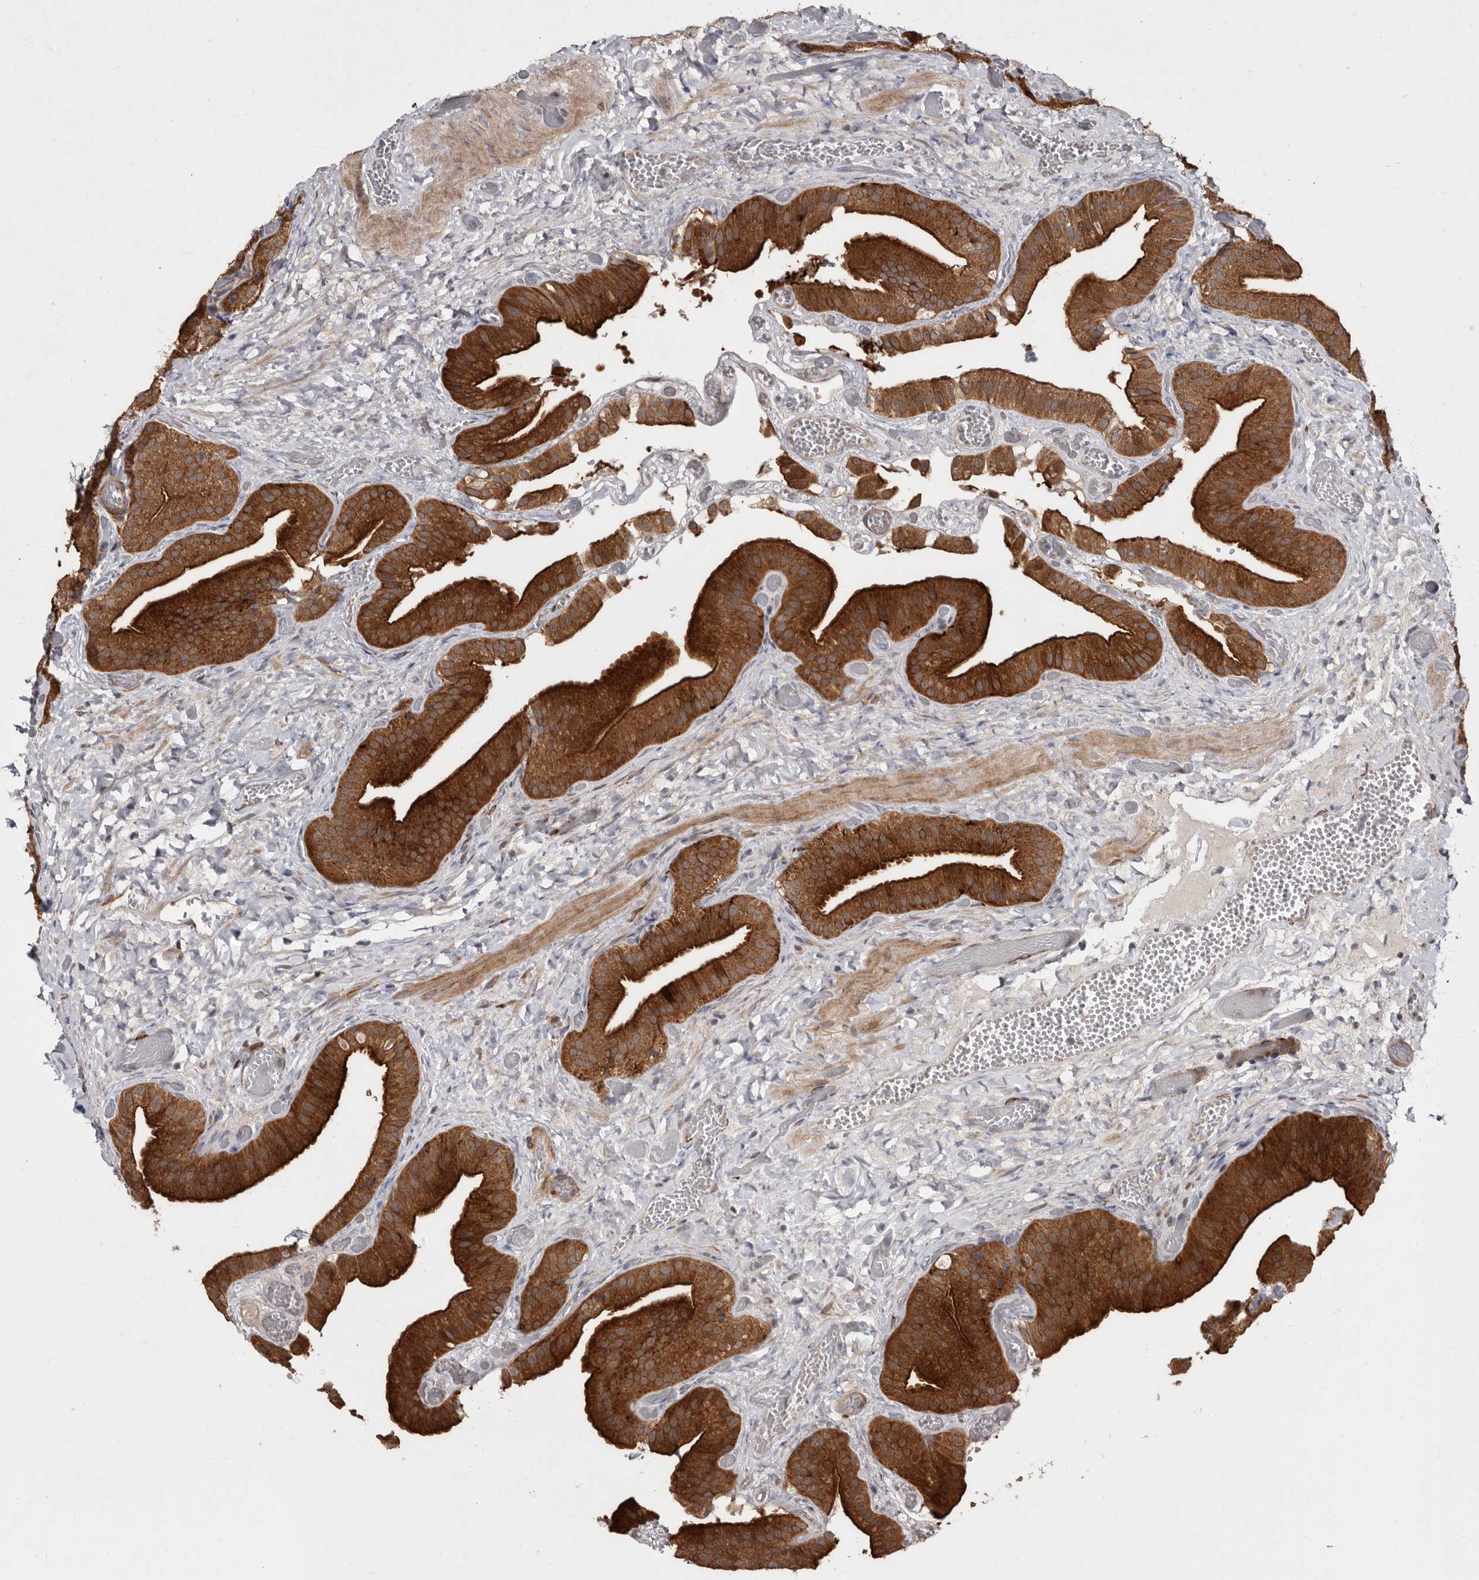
{"staining": {"intensity": "strong", "quantity": ">75%", "location": "cytoplasmic/membranous"}, "tissue": "gallbladder", "cell_type": "Glandular cells", "image_type": "normal", "snomed": [{"axis": "morphology", "description": "Normal tissue, NOS"}, {"axis": "topography", "description": "Gallbladder"}], "caption": "Benign gallbladder reveals strong cytoplasmic/membranous positivity in about >75% of glandular cells (Brightfield microscopy of DAB IHC at high magnification)..", "gene": "FLAD1", "patient": {"sex": "female", "age": 64}}